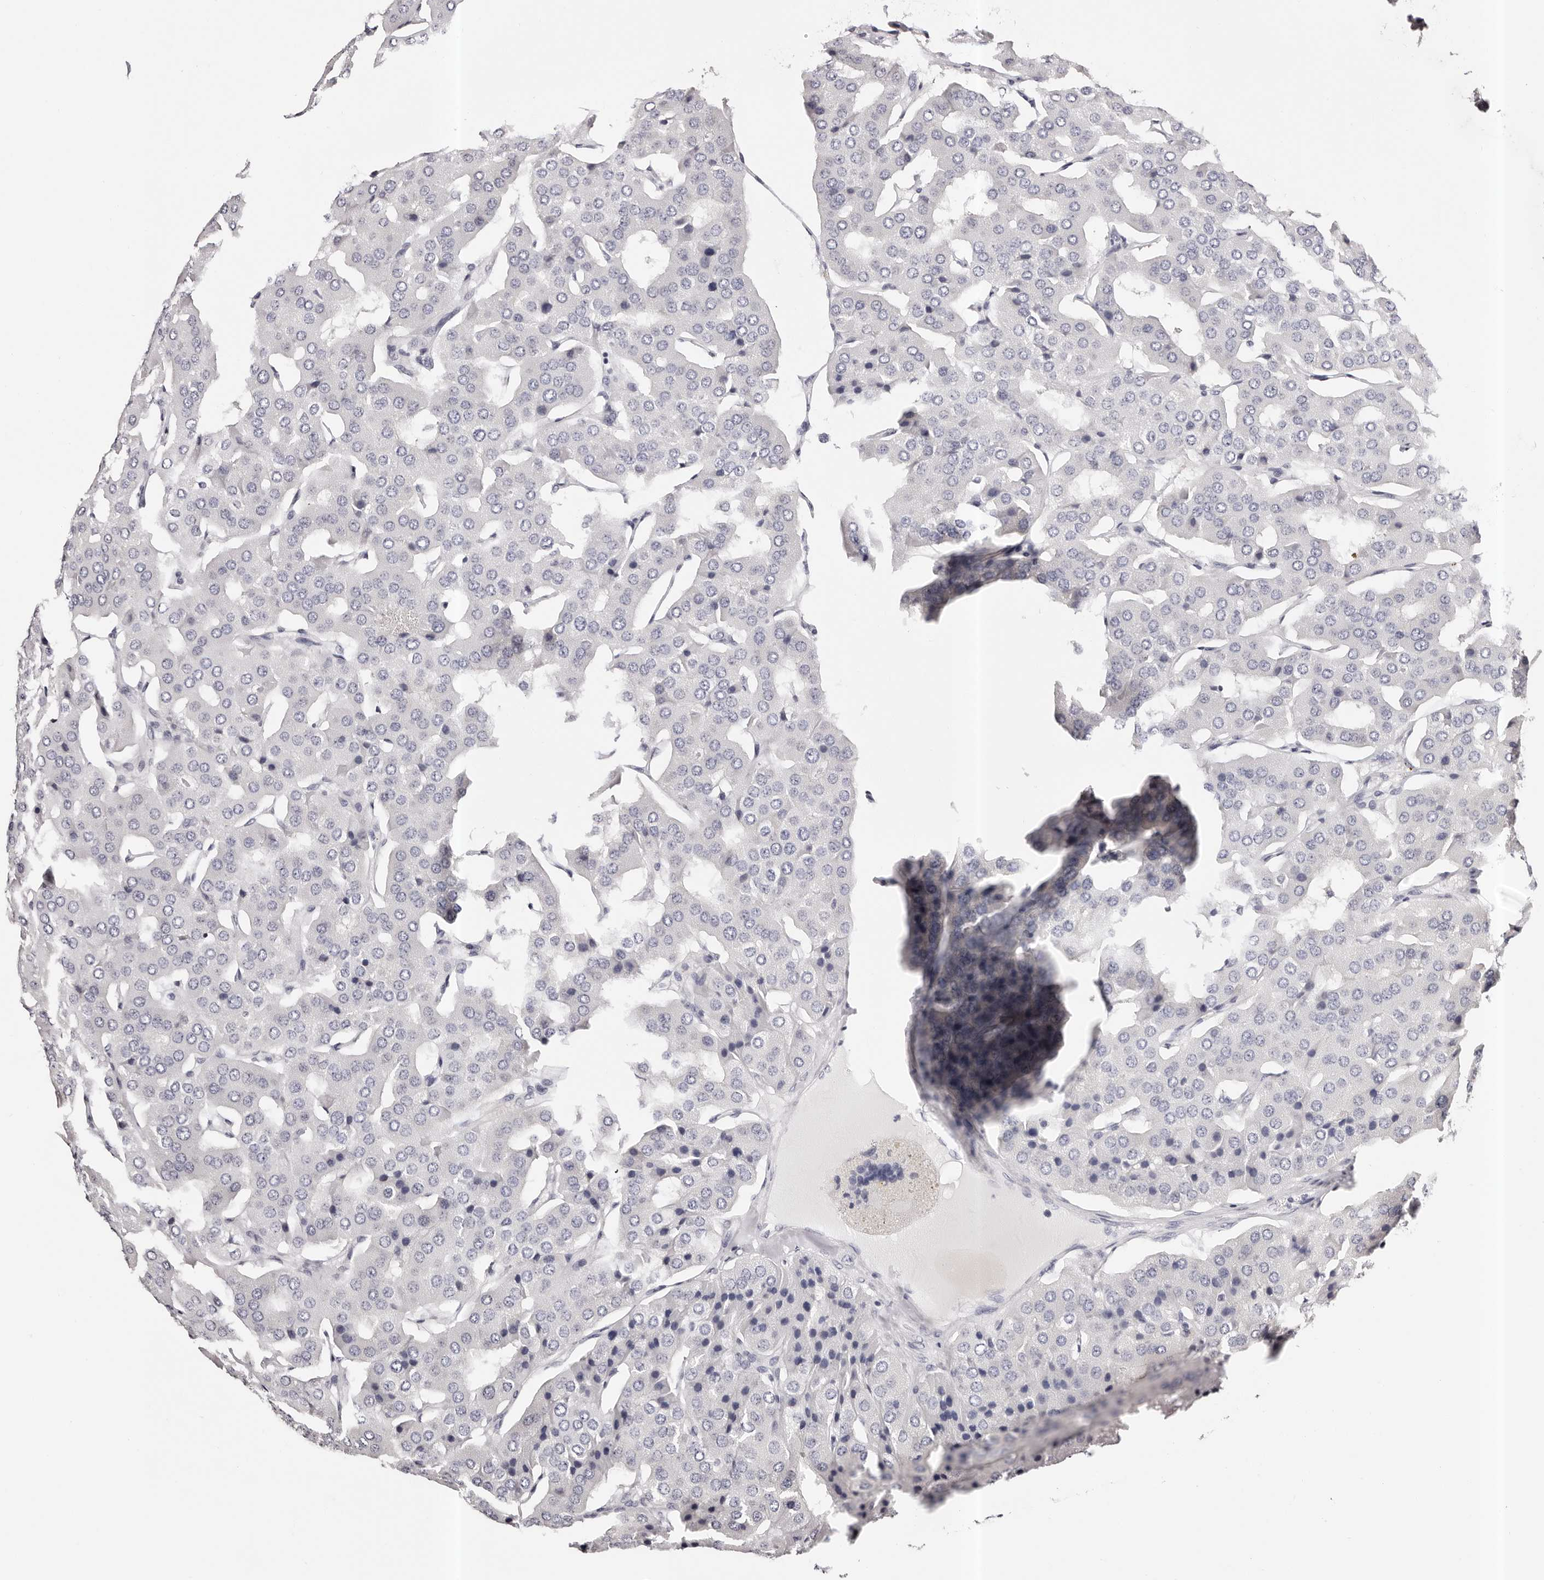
{"staining": {"intensity": "negative", "quantity": "none", "location": "none"}, "tissue": "parathyroid gland", "cell_type": "Glandular cells", "image_type": "normal", "snomed": [{"axis": "morphology", "description": "Normal tissue, NOS"}, {"axis": "morphology", "description": "Adenoma, NOS"}, {"axis": "topography", "description": "Parathyroid gland"}], "caption": "Protein analysis of benign parathyroid gland displays no significant staining in glandular cells. (DAB (3,3'-diaminobenzidine) IHC with hematoxylin counter stain).", "gene": "ROM1", "patient": {"sex": "female", "age": 86}}